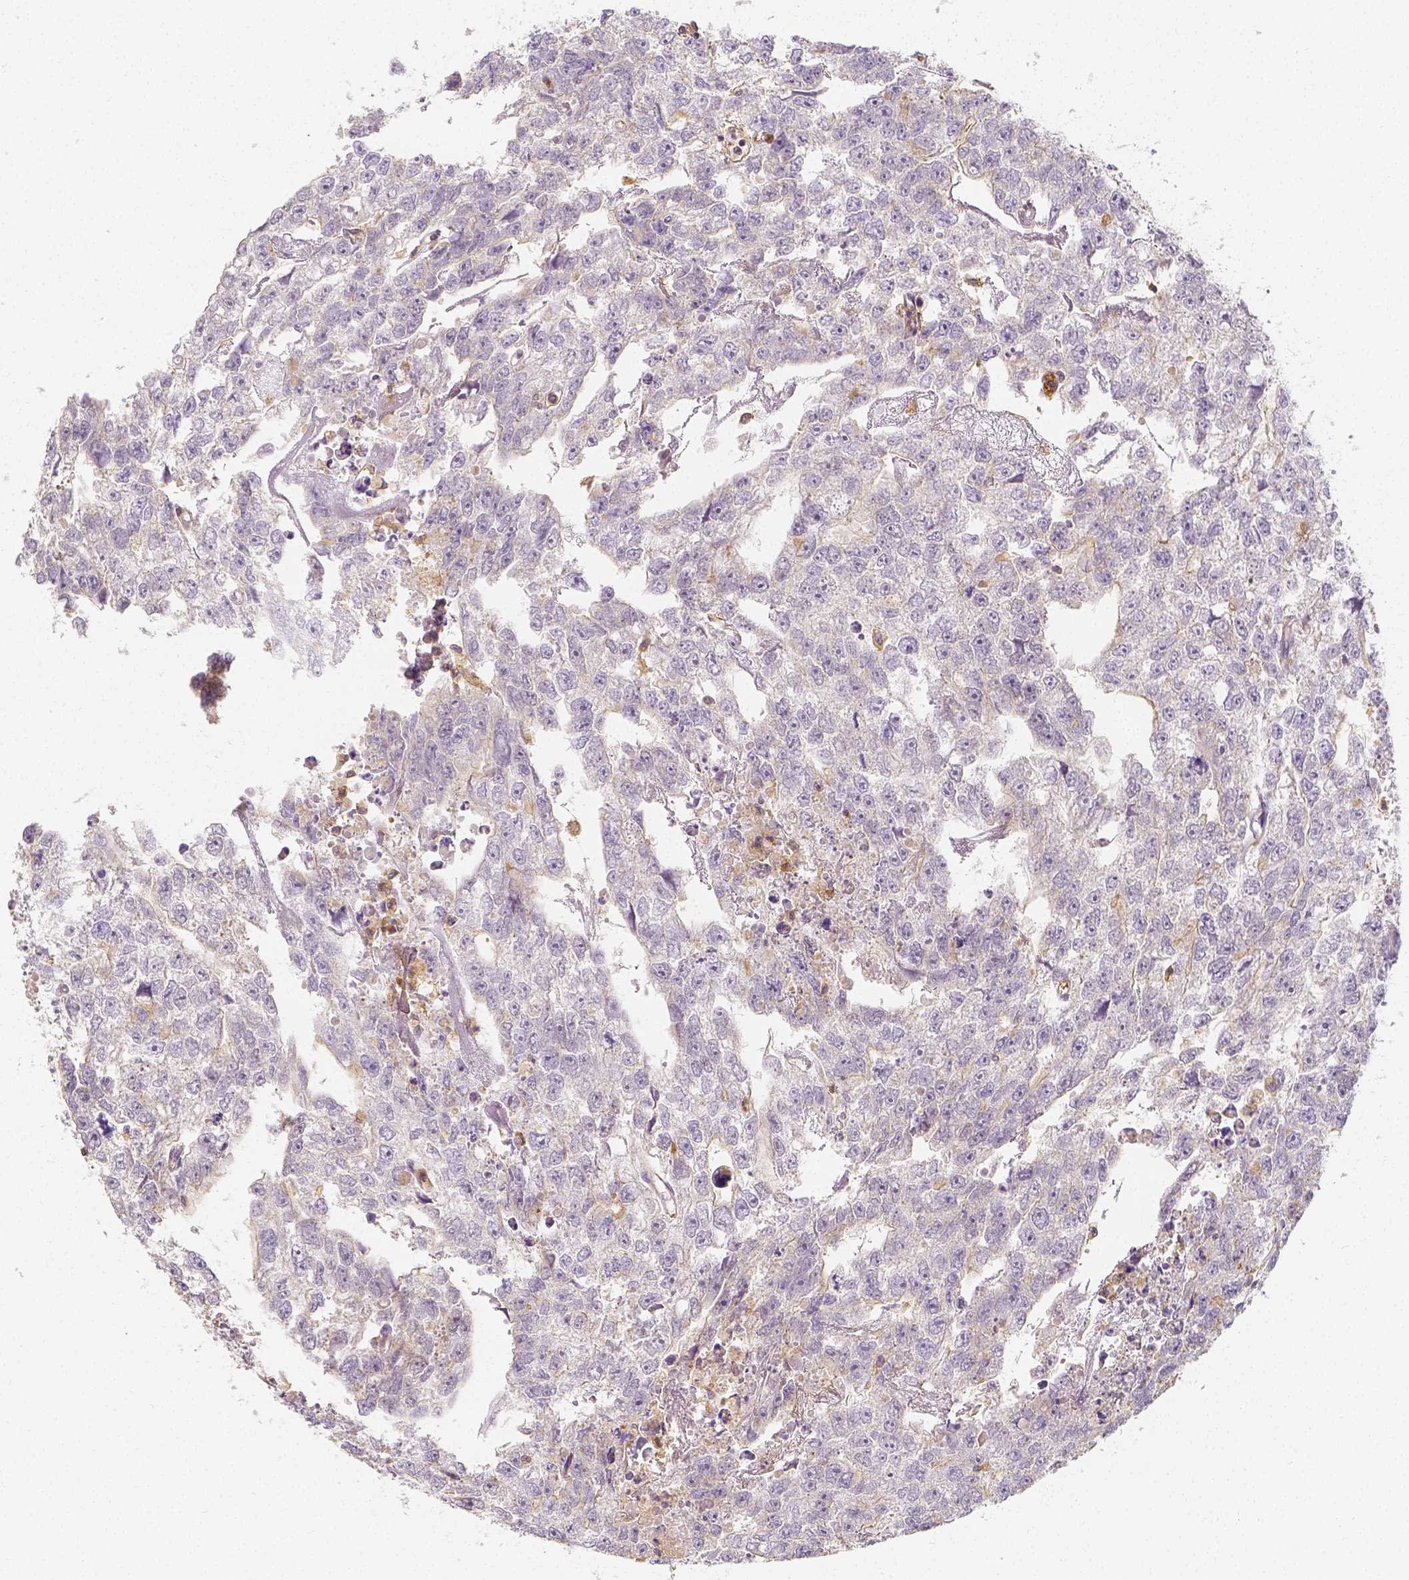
{"staining": {"intensity": "negative", "quantity": "none", "location": "none"}, "tissue": "testis cancer", "cell_type": "Tumor cells", "image_type": "cancer", "snomed": [{"axis": "morphology", "description": "Carcinoma, Embryonal, NOS"}, {"axis": "morphology", "description": "Teratoma, malignant, NOS"}, {"axis": "topography", "description": "Testis"}], "caption": "A histopathology image of testis embryonal carcinoma stained for a protein reveals no brown staining in tumor cells. Brightfield microscopy of IHC stained with DAB (3,3'-diaminobenzidine) (brown) and hematoxylin (blue), captured at high magnification.", "gene": "PTPRJ", "patient": {"sex": "male", "age": 44}}